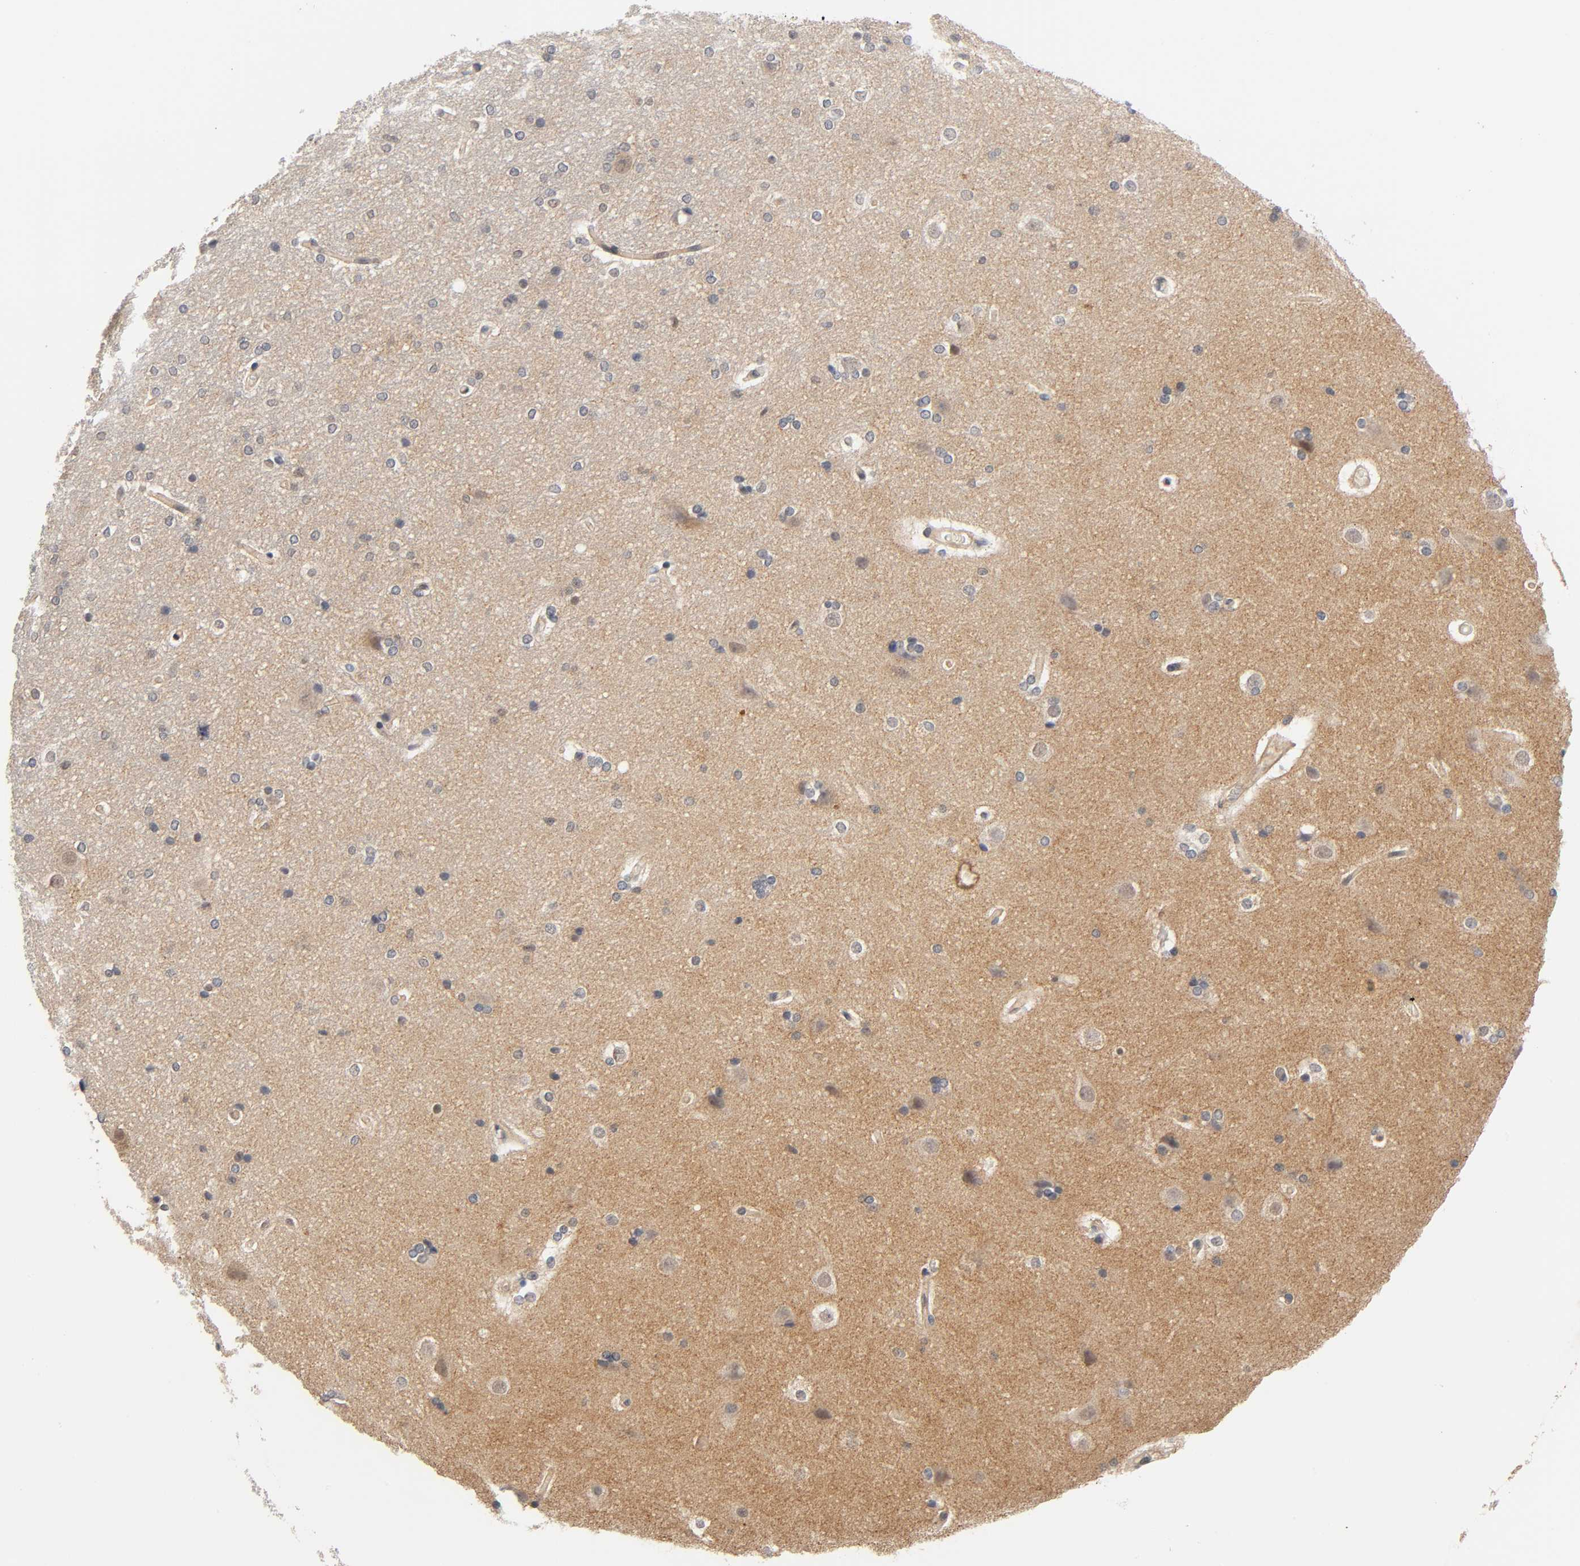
{"staining": {"intensity": "moderate", "quantity": "25%-75%", "location": "nuclear"}, "tissue": "hippocampus", "cell_type": "Neuronal cells", "image_type": "normal", "snomed": [{"axis": "morphology", "description": "Normal tissue, NOS"}, {"axis": "topography", "description": "Hippocampus"}], "caption": "Immunohistochemical staining of unremarkable human hippocampus reveals medium levels of moderate nuclear expression in about 25%-75% of neuronal cells. (Stains: DAB in brown, nuclei in blue, Microscopy: brightfield microscopy at high magnification).", "gene": "PRKAB1", "patient": {"sex": "female", "age": 19}}